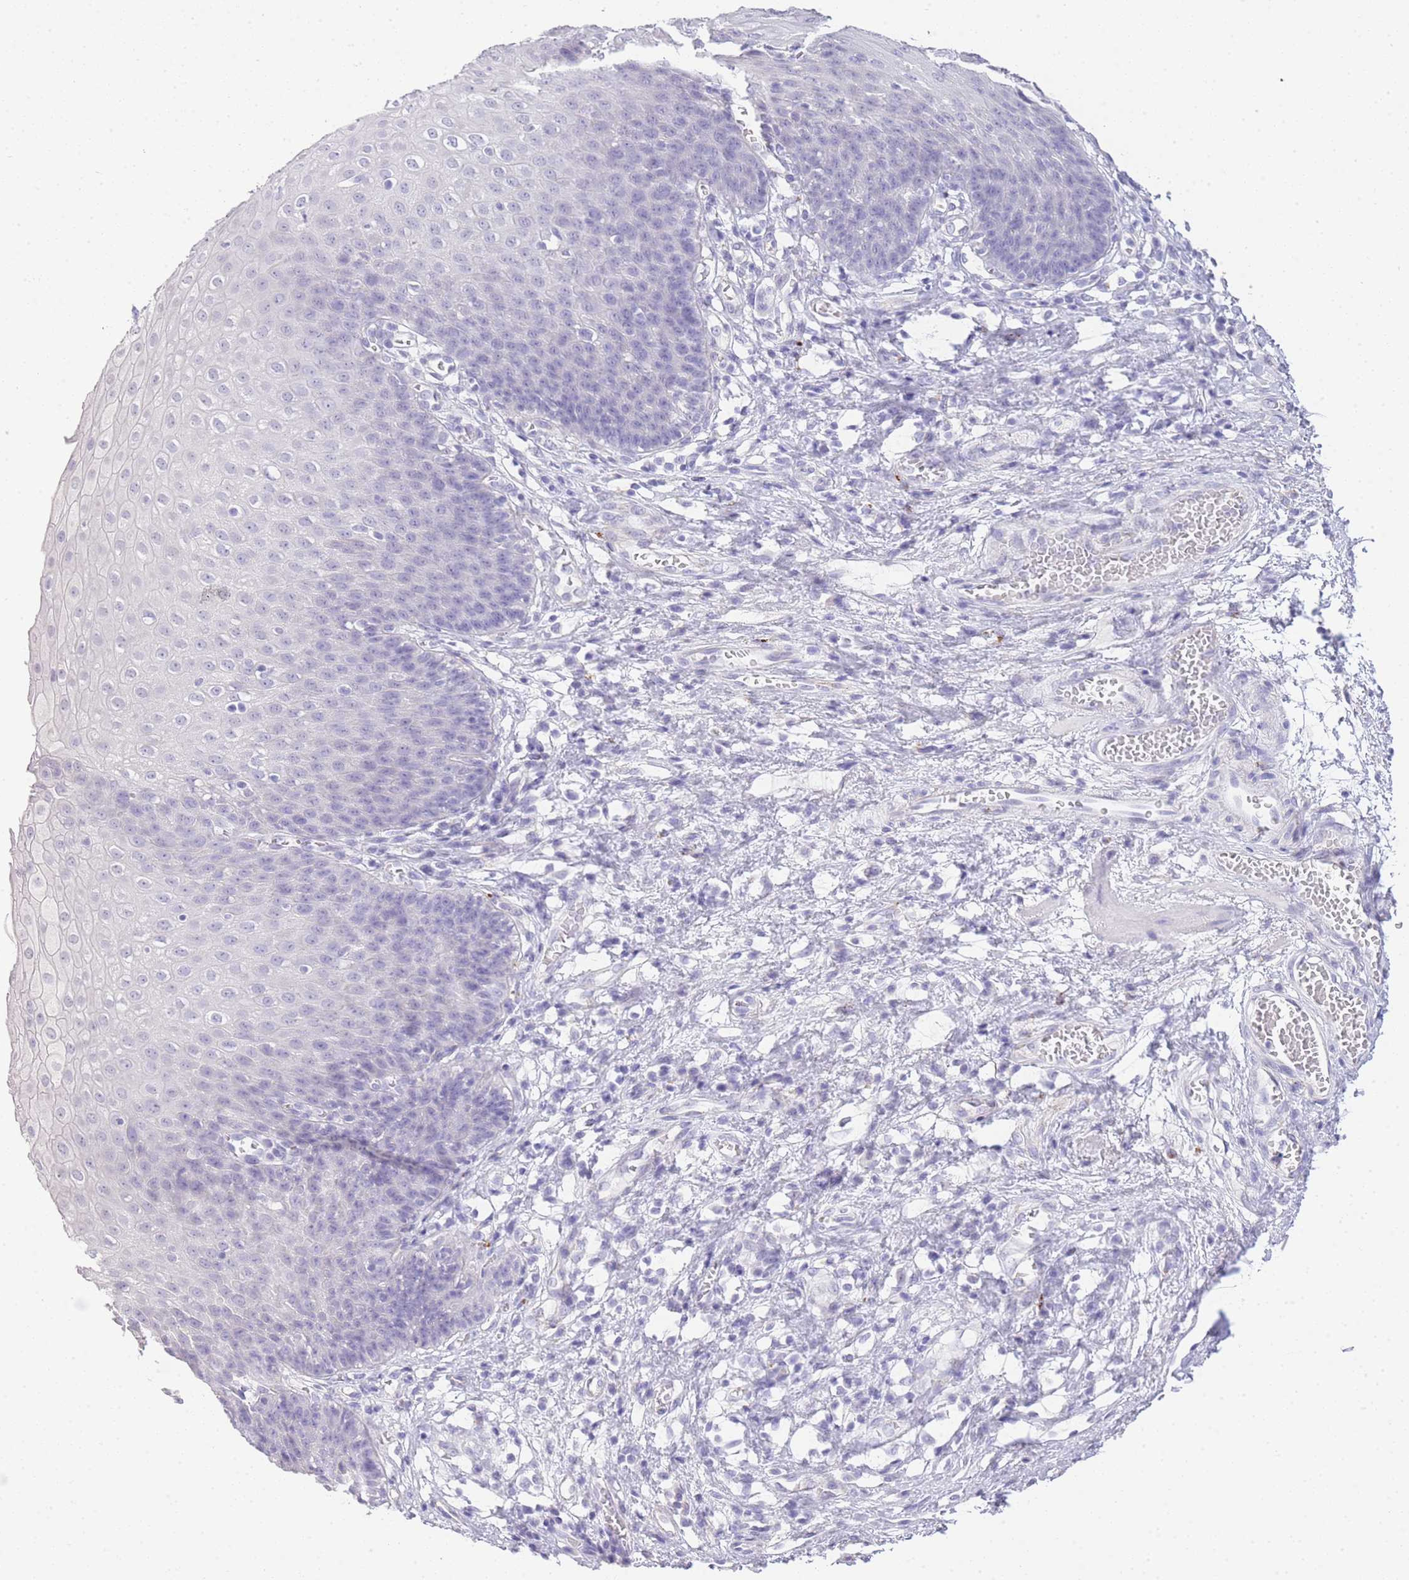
{"staining": {"intensity": "negative", "quantity": "none", "location": "none"}, "tissue": "esophagus", "cell_type": "Squamous epithelial cells", "image_type": "normal", "snomed": [{"axis": "morphology", "description": "Normal tissue, NOS"}, {"axis": "topography", "description": "Esophagus"}], "caption": "High power microscopy micrograph of an IHC photomicrograph of benign esophagus, revealing no significant expression in squamous epithelial cells.", "gene": "RHO", "patient": {"sex": "male", "age": 71}}